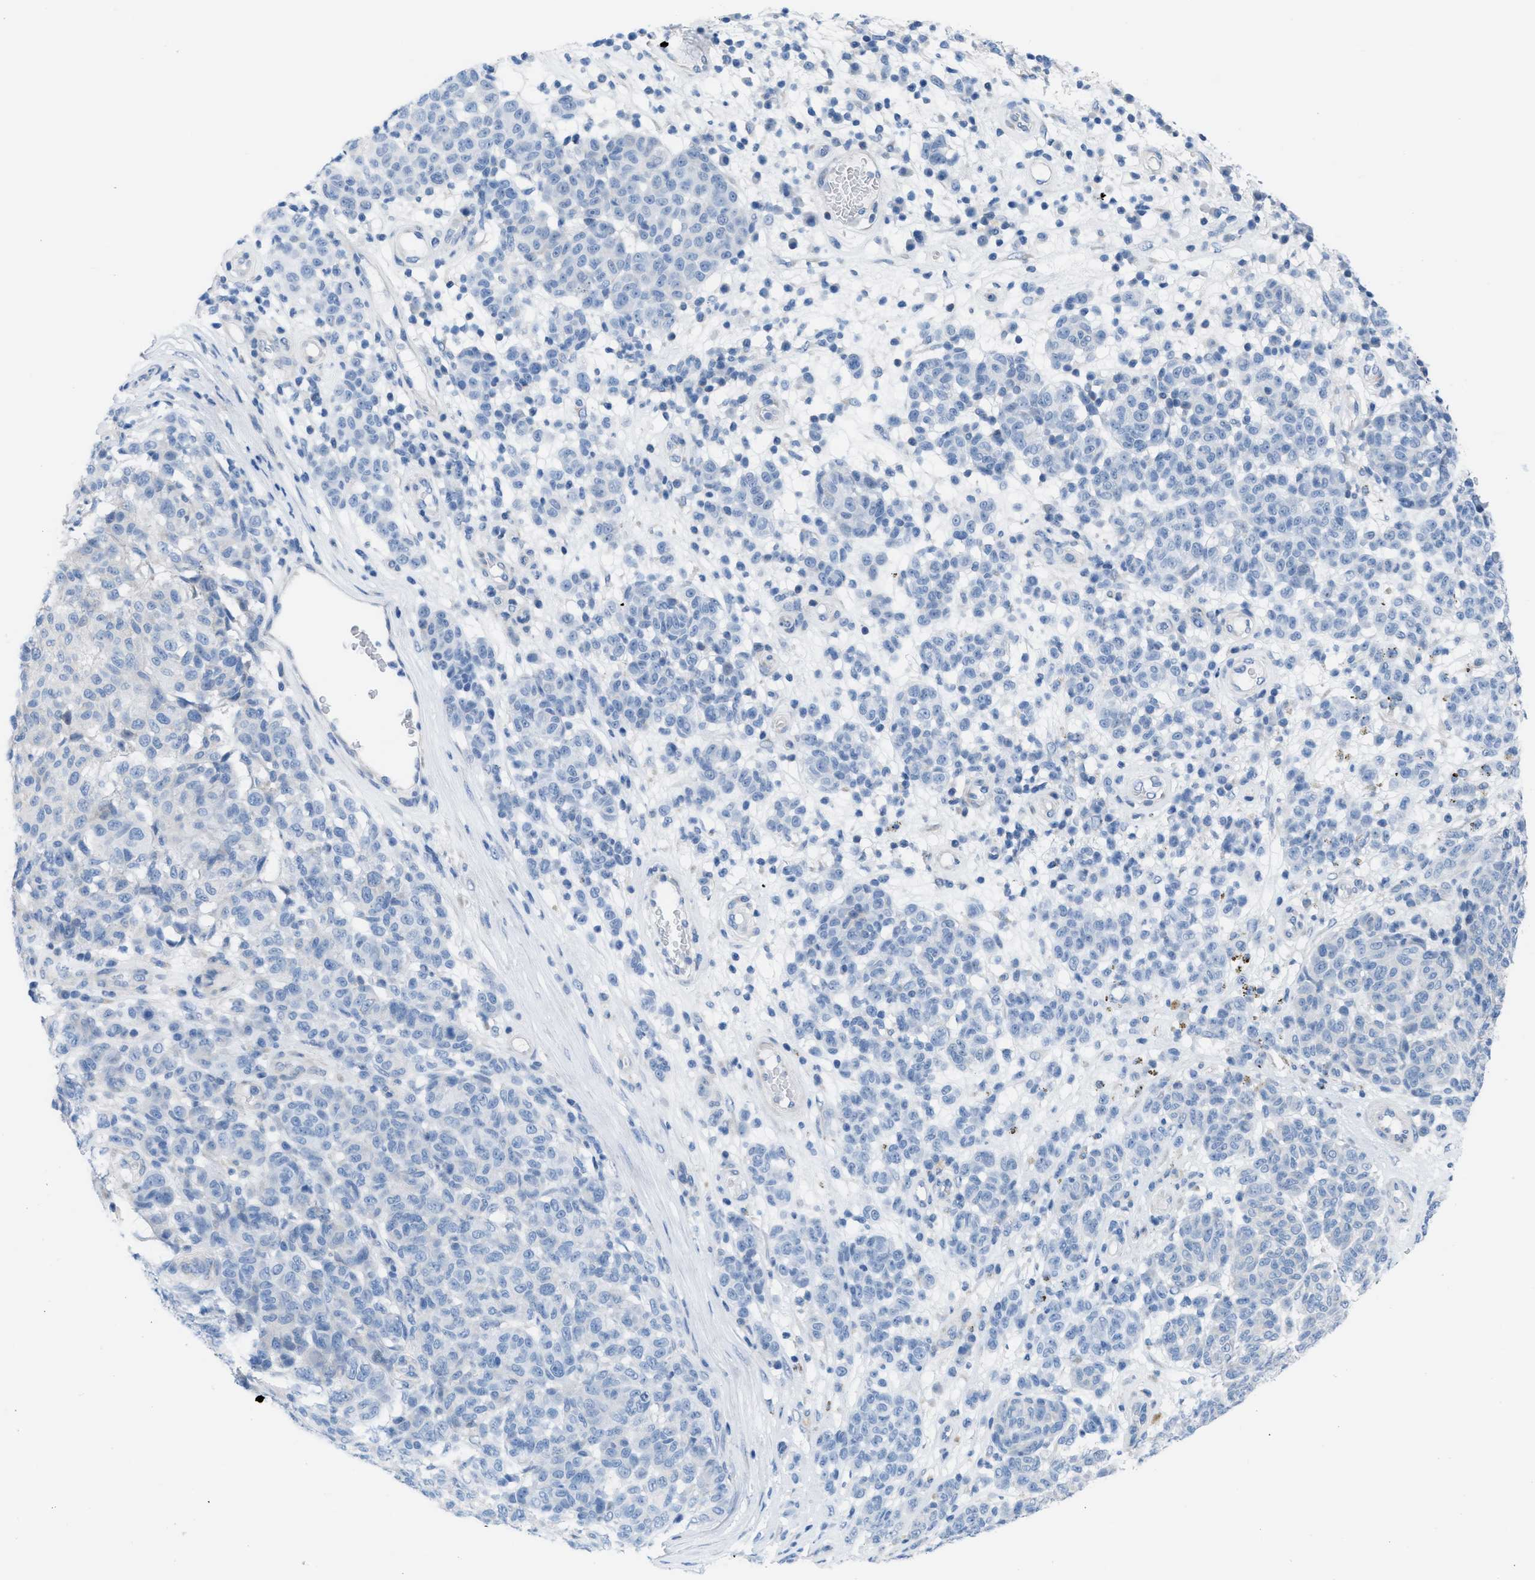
{"staining": {"intensity": "weak", "quantity": "<25%", "location": "cytoplasmic/membranous"}, "tissue": "melanoma", "cell_type": "Tumor cells", "image_type": "cancer", "snomed": [{"axis": "morphology", "description": "Malignant melanoma, NOS"}, {"axis": "topography", "description": "Skin"}], "caption": "A photomicrograph of melanoma stained for a protein displays no brown staining in tumor cells.", "gene": "ASGR1", "patient": {"sex": "male", "age": 59}}